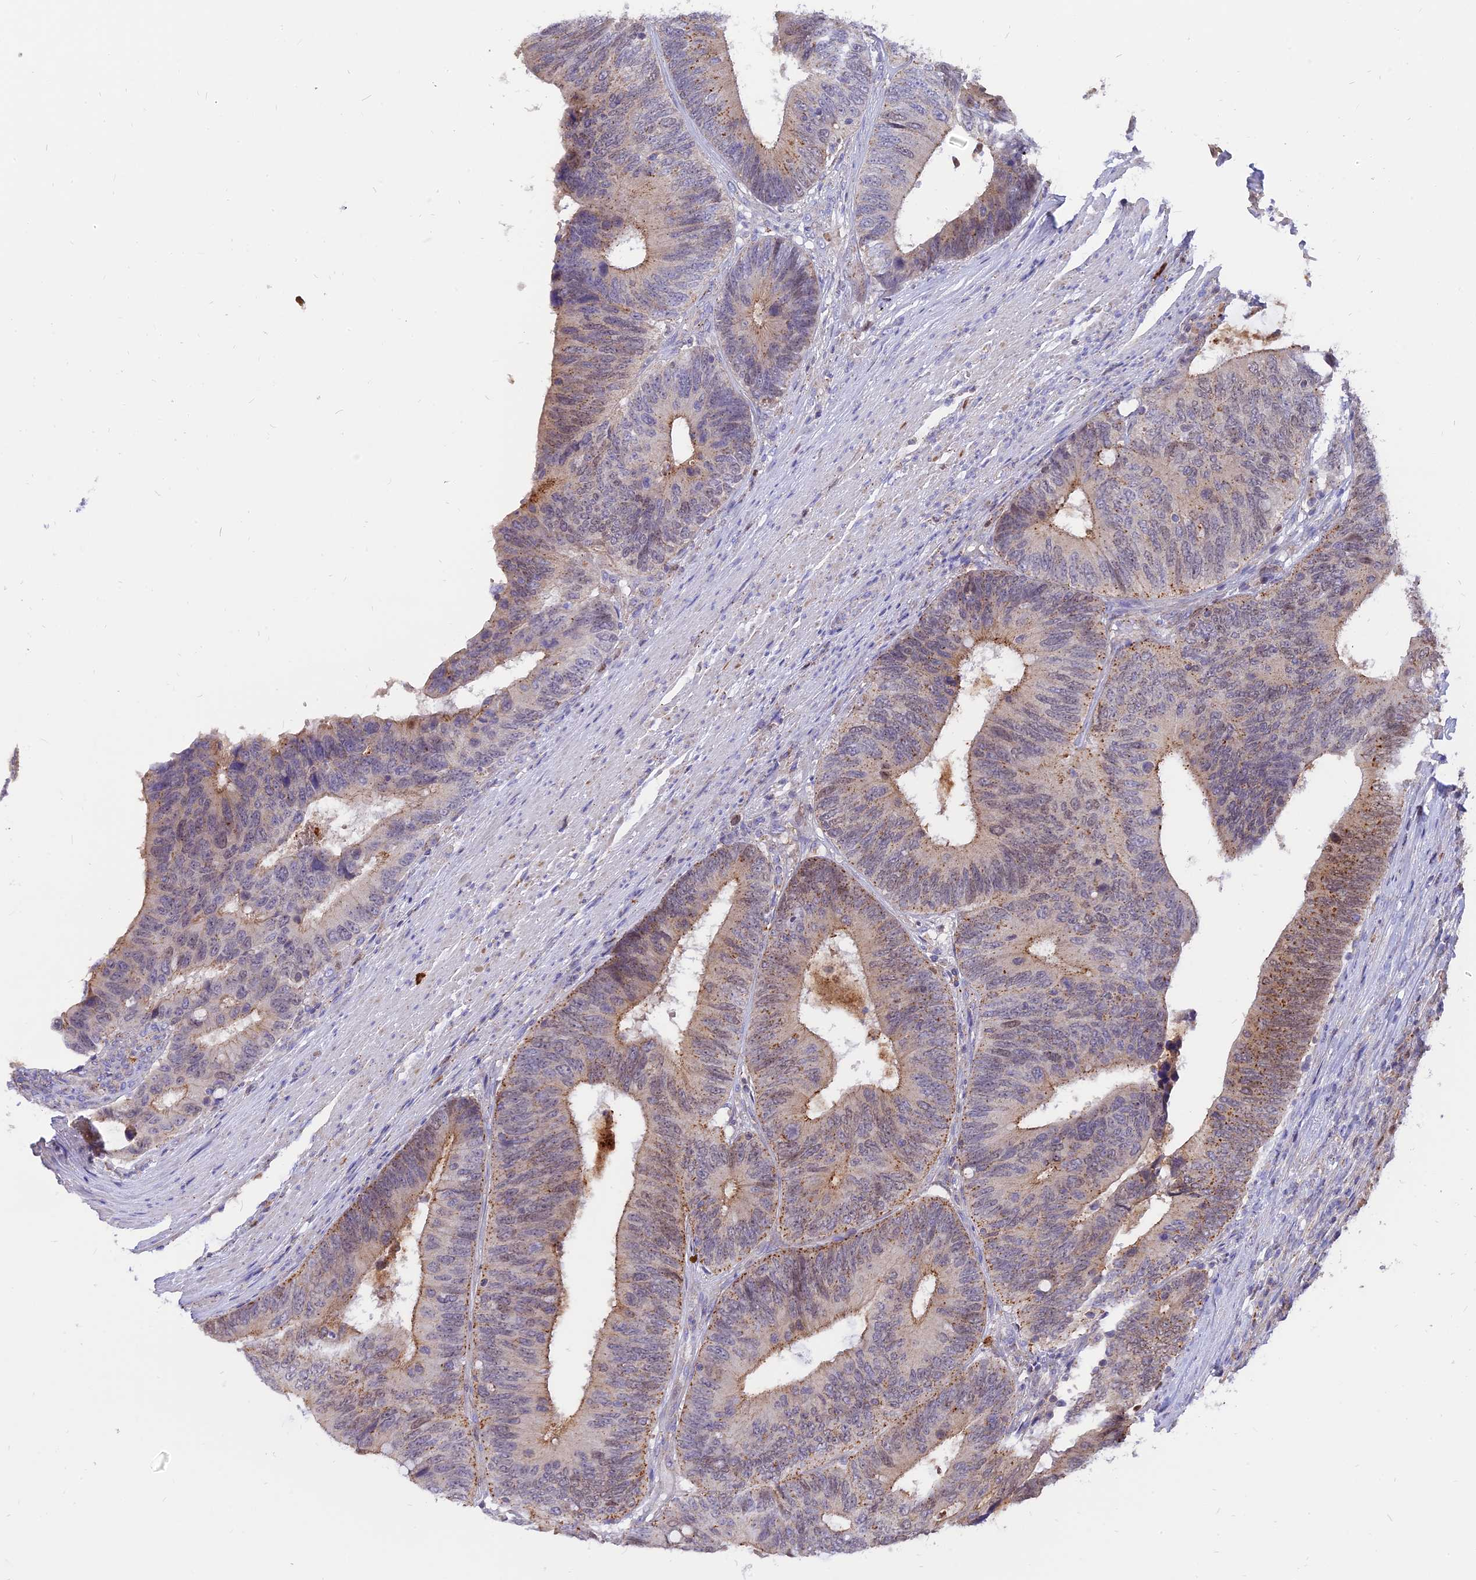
{"staining": {"intensity": "moderate", "quantity": "<25%", "location": "cytoplasmic/membranous"}, "tissue": "colorectal cancer", "cell_type": "Tumor cells", "image_type": "cancer", "snomed": [{"axis": "morphology", "description": "Adenocarcinoma, NOS"}, {"axis": "topography", "description": "Colon"}], "caption": "Moderate cytoplasmic/membranous expression for a protein is appreciated in about <25% of tumor cells of colorectal adenocarcinoma using immunohistochemistry.", "gene": "CENPV", "patient": {"sex": "male", "age": 87}}